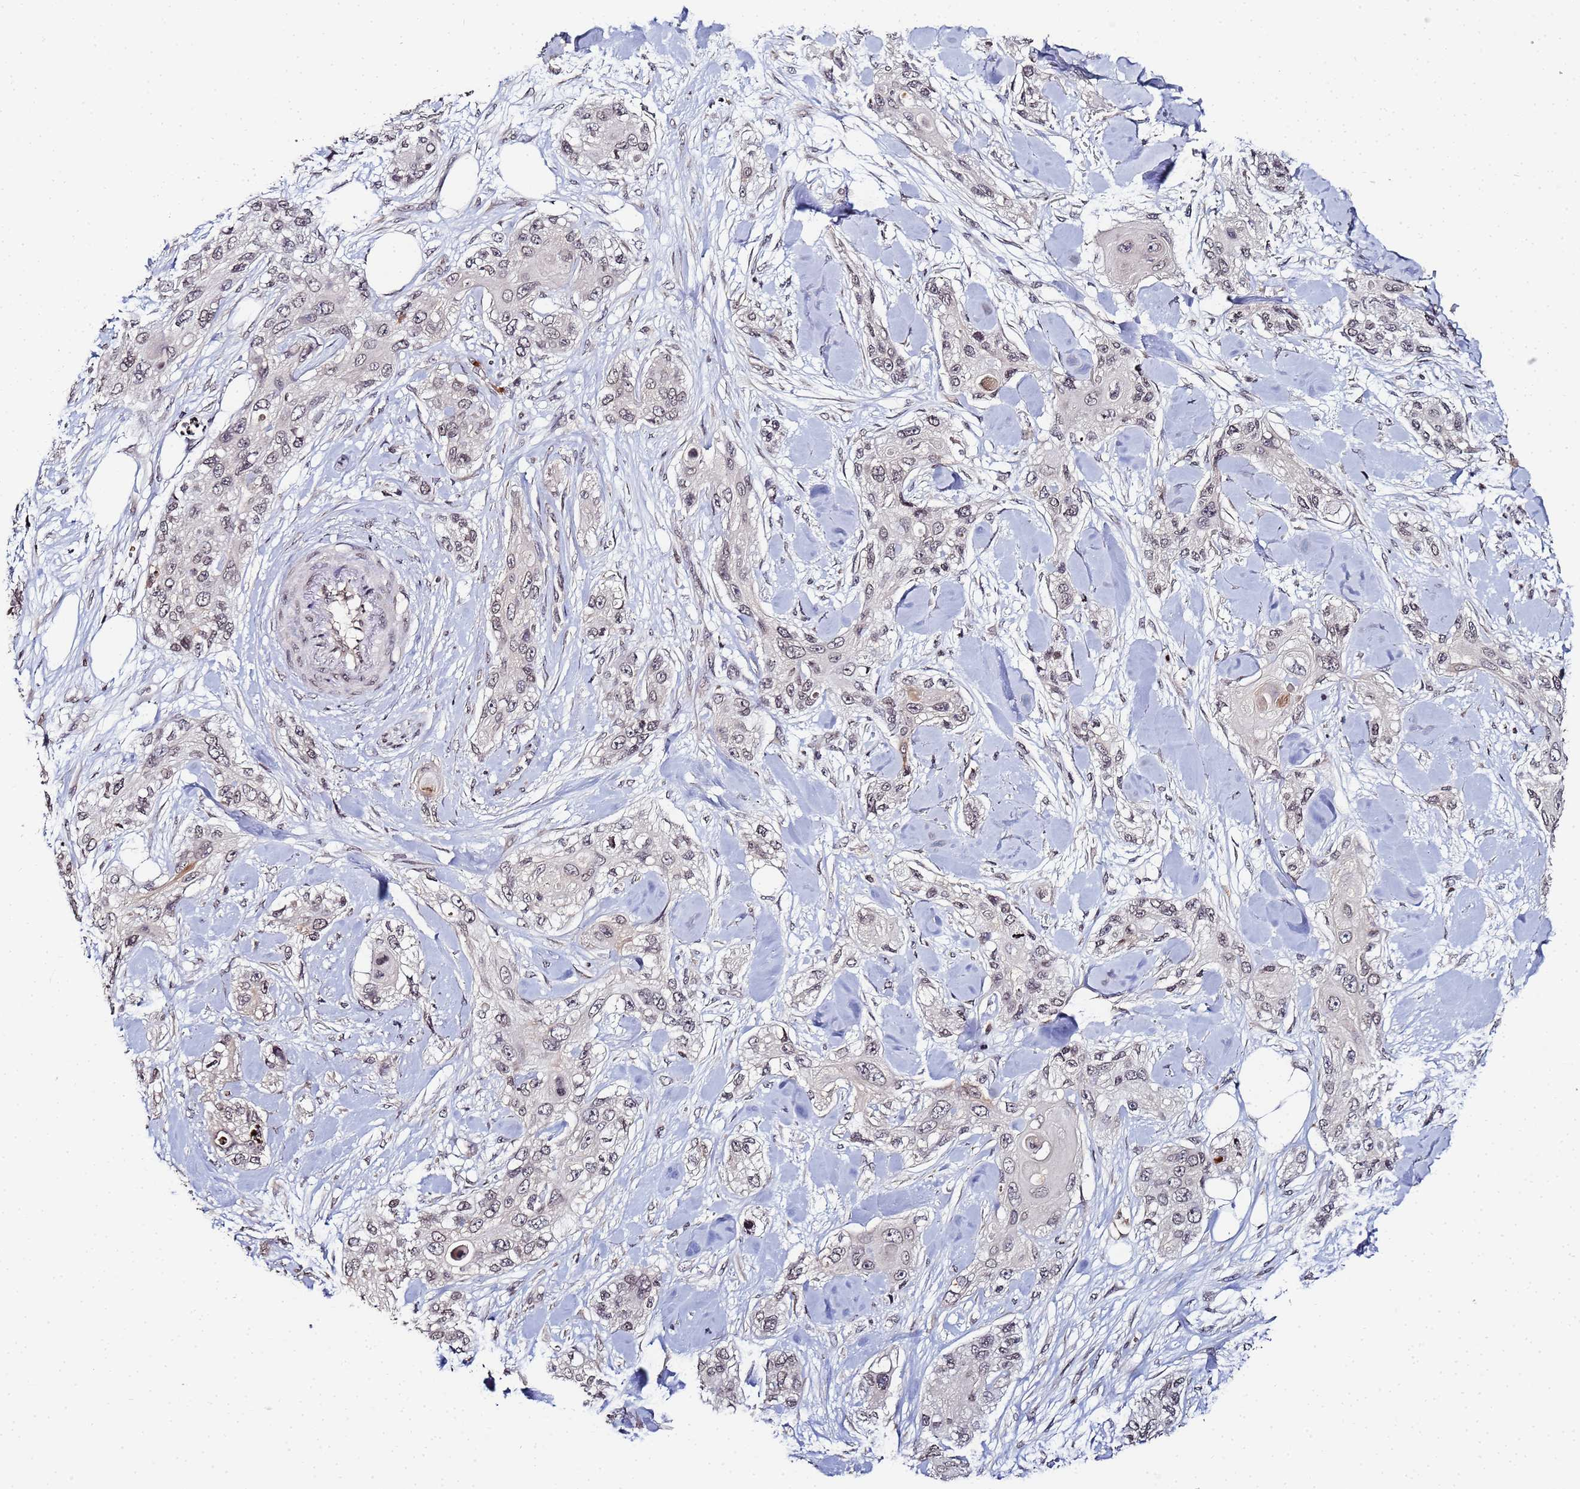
{"staining": {"intensity": "negative", "quantity": "none", "location": "none"}, "tissue": "skin cancer", "cell_type": "Tumor cells", "image_type": "cancer", "snomed": [{"axis": "morphology", "description": "Normal tissue, NOS"}, {"axis": "morphology", "description": "Squamous cell carcinoma, NOS"}, {"axis": "topography", "description": "Skin"}], "caption": "Photomicrograph shows no protein expression in tumor cells of skin cancer tissue.", "gene": "FZD4", "patient": {"sex": "male", "age": 72}}